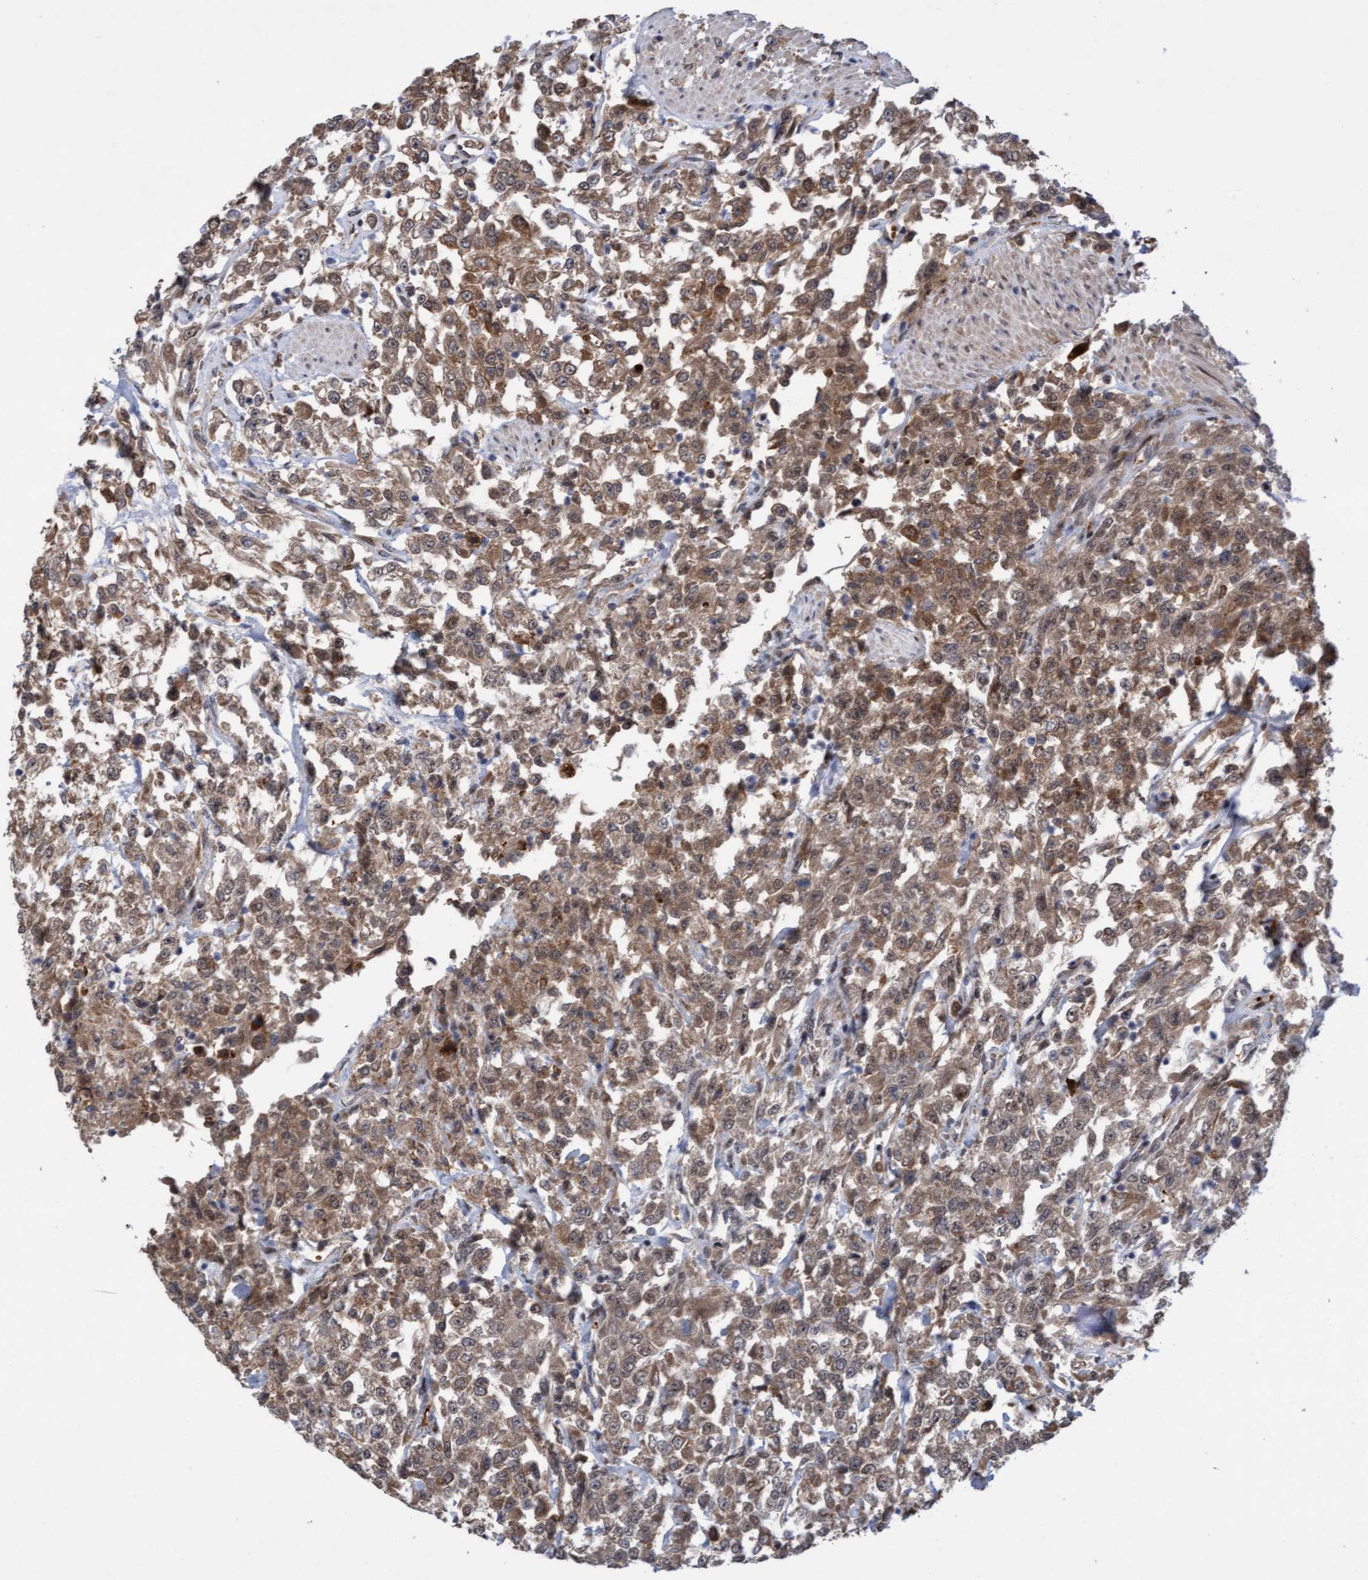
{"staining": {"intensity": "moderate", "quantity": "25%-75%", "location": "cytoplasmic/membranous"}, "tissue": "urothelial cancer", "cell_type": "Tumor cells", "image_type": "cancer", "snomed": [{"axis": "morphology", "description": "Urothelial carcinoma, High grade"}, {"axis": "topography", "description": "Urinary bladder"}], "caption": "Immunohistochemical staining of human urothelial carcinoma (high-grade) reveals moderate cytoplasmic/membranous protein staining in about 25%-75% of tumor cells.", "gene": "TANC2", "patient": {"sex": "male", "age": 46}}